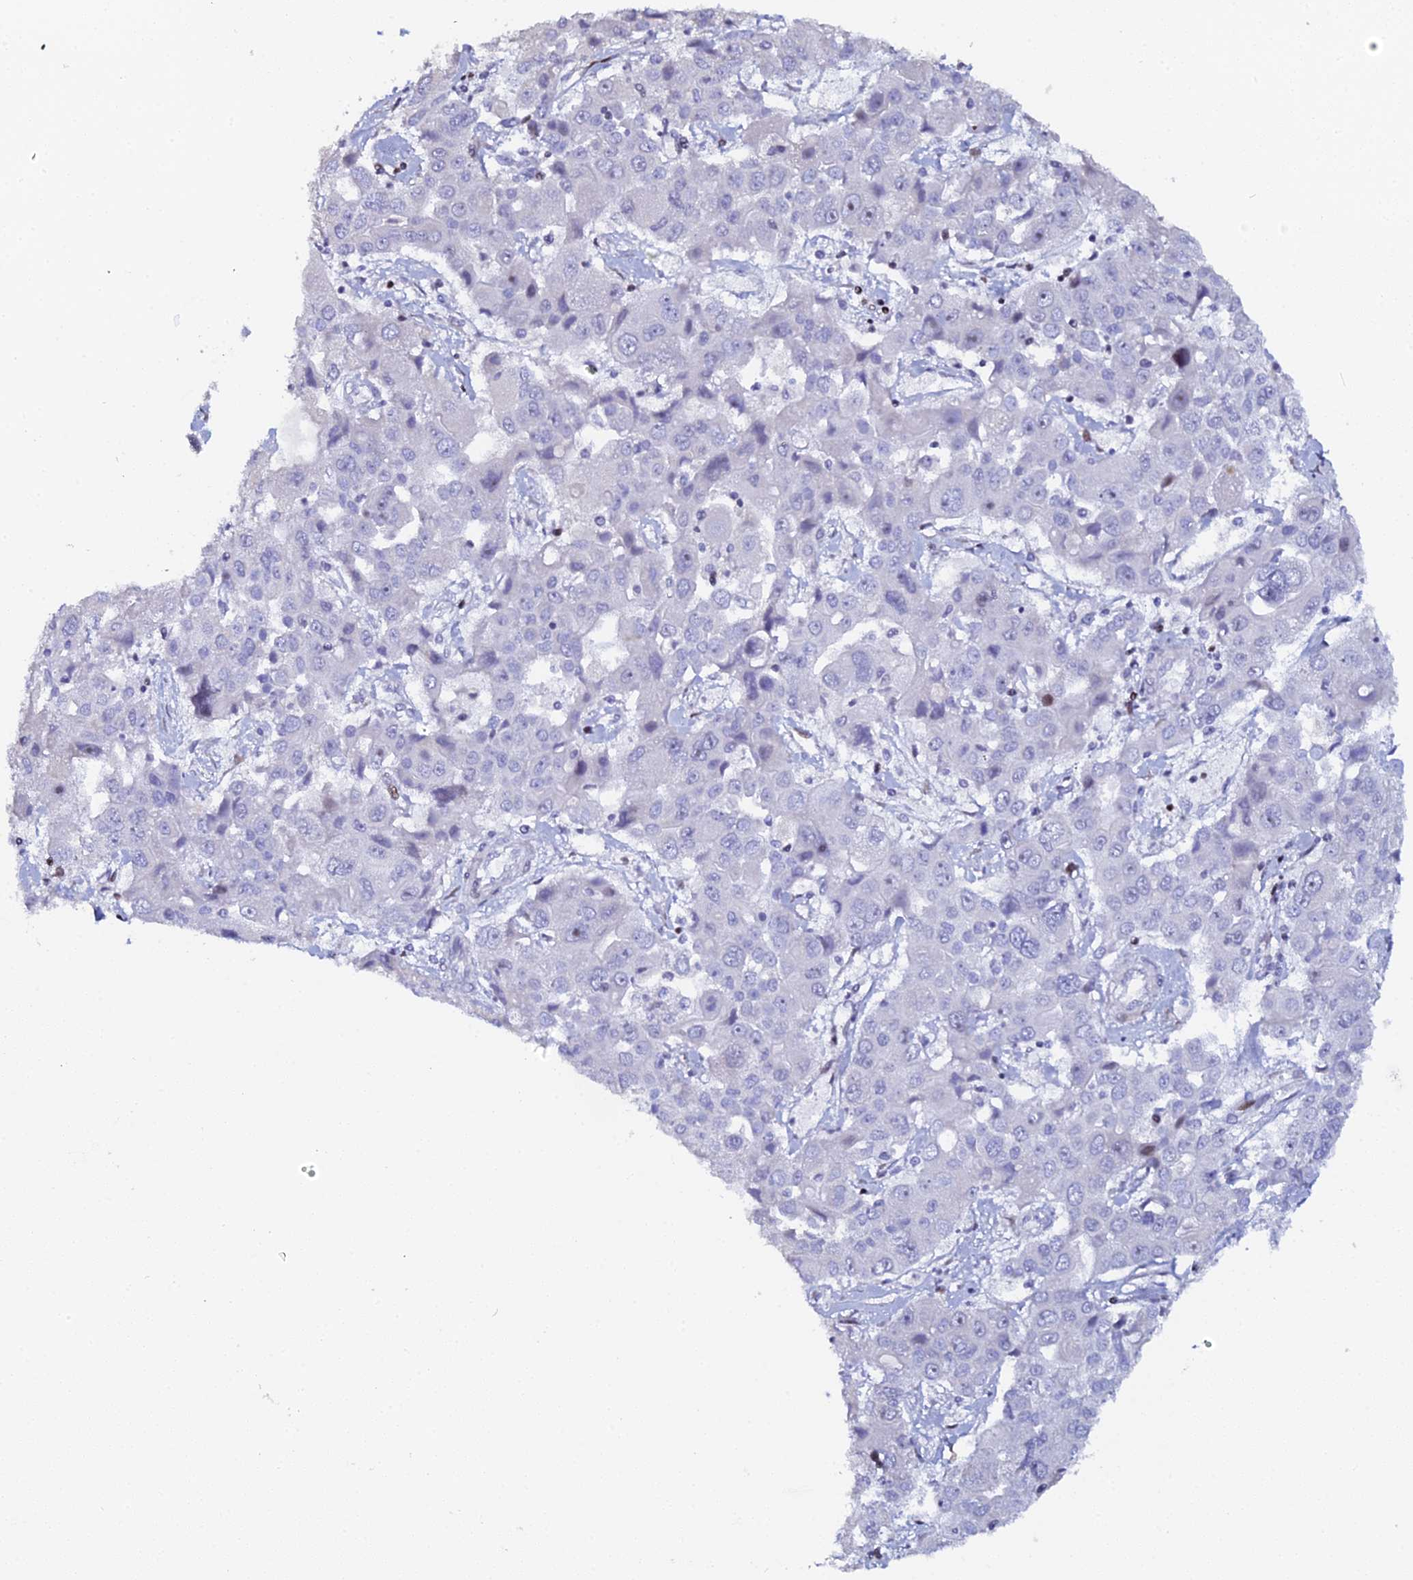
{"staining": {"intensity": "moderate", "quantity": "<25%", "location": "nuclear"}, "tissue": "liver cancer", "cell_type": "Tumor cells", "image_type": "cancer", "snomed": [{"axis": "morphology", "description": "Cholangiocarcinoma"}, {"axis": "topography", "description": "Liver"}], "caption": "Human liver cancer stained with a brown dye reveals moderate nuclear positive staining in approximately <25% of tumor cells.", "gene": "MYNN", "patient": {"sex": "male", "age": 67}}